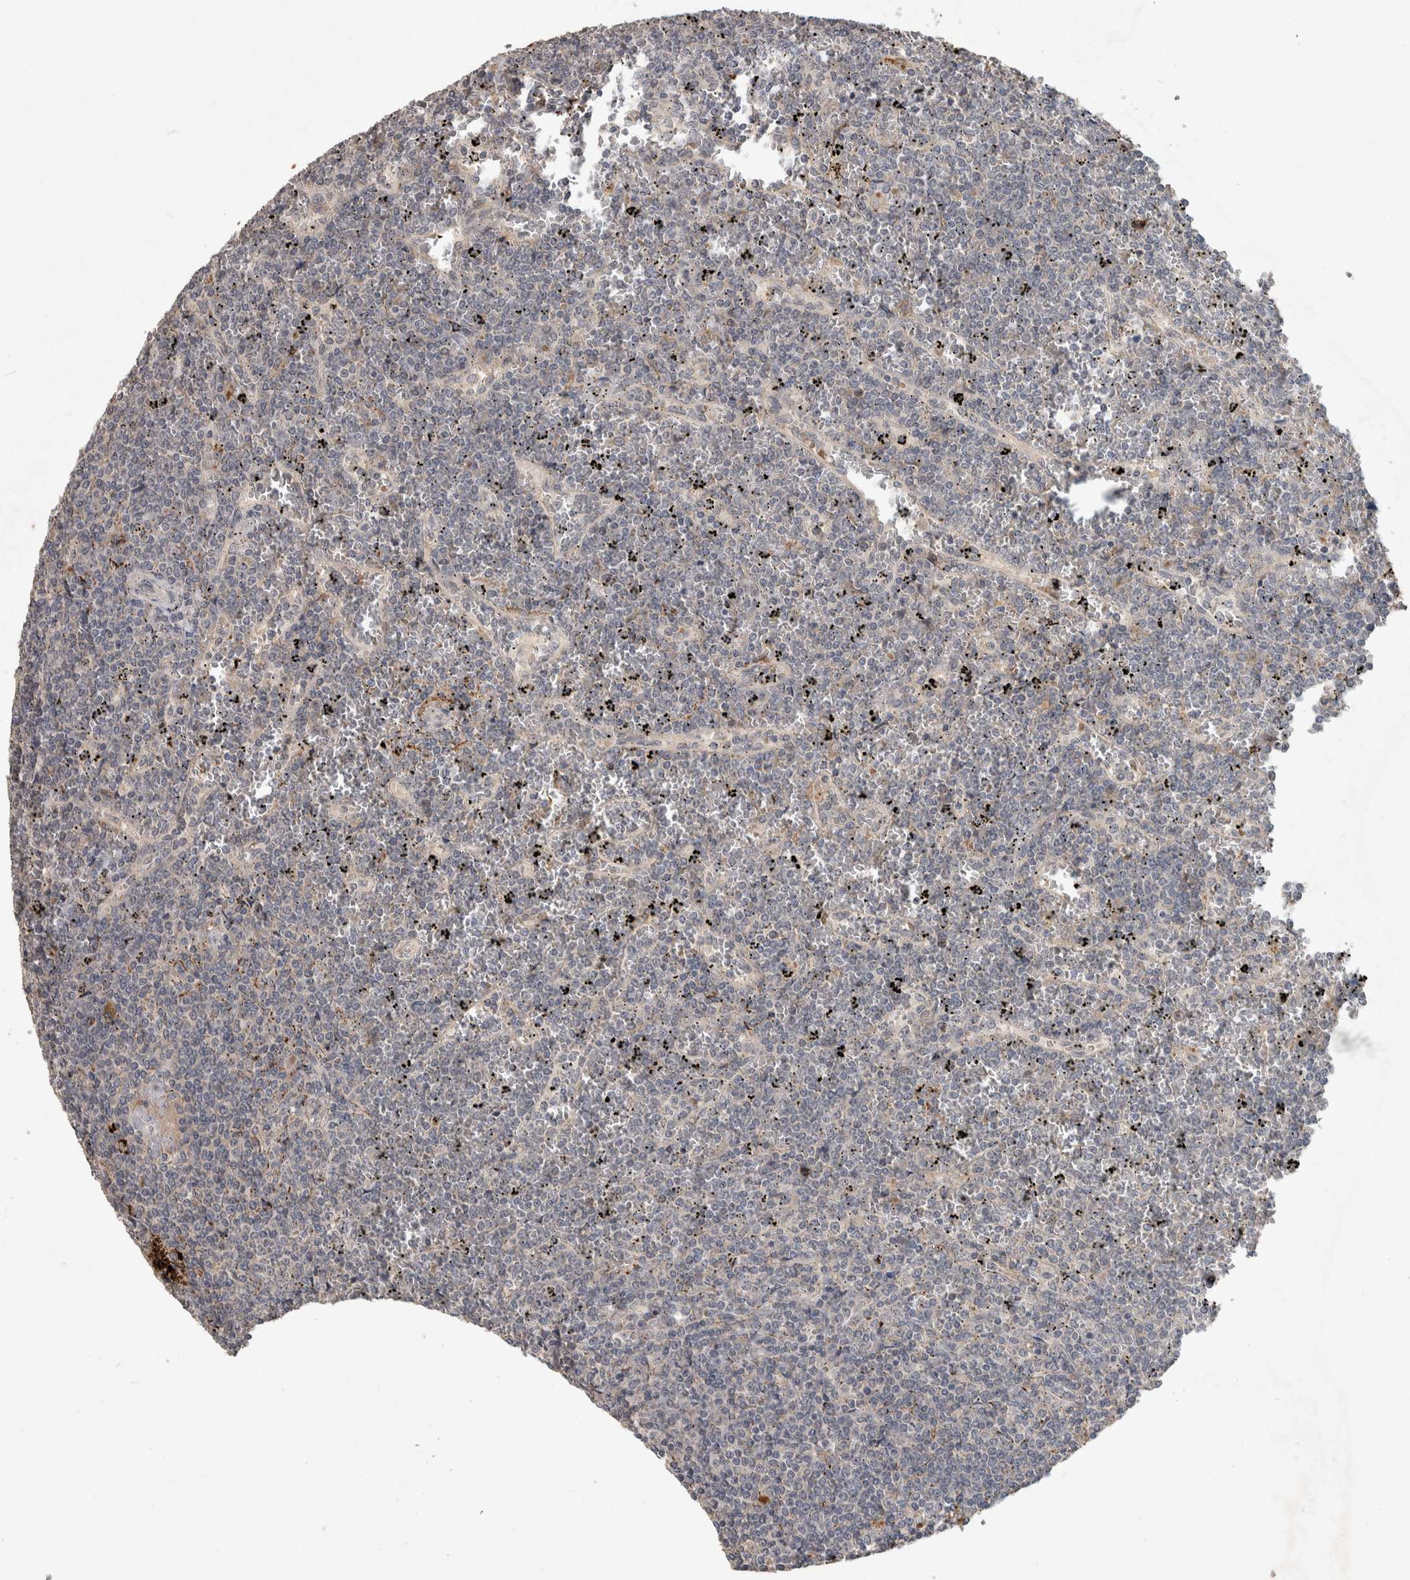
{"staining": {"intensity": "negative", "quantity": "none", "location": "none"}, "tissue": "lymphoma", "cell_type": "Tumor cells", "image_type": "cancer", "snomed": [{"axis": "morphology", "description": "Malignant lymphoma, non-Hodgkin's type, Low grade"}, {"axis": "topography", "description": "Spleen"}], "caption": "A high-resolution histopathology image shows immunohistochemistry (IHC) staining of lymphoma, which shows no significant expression in tumor cells.", "gene": "CHRM3", "patient": {"sex": "female", "age": 19}}